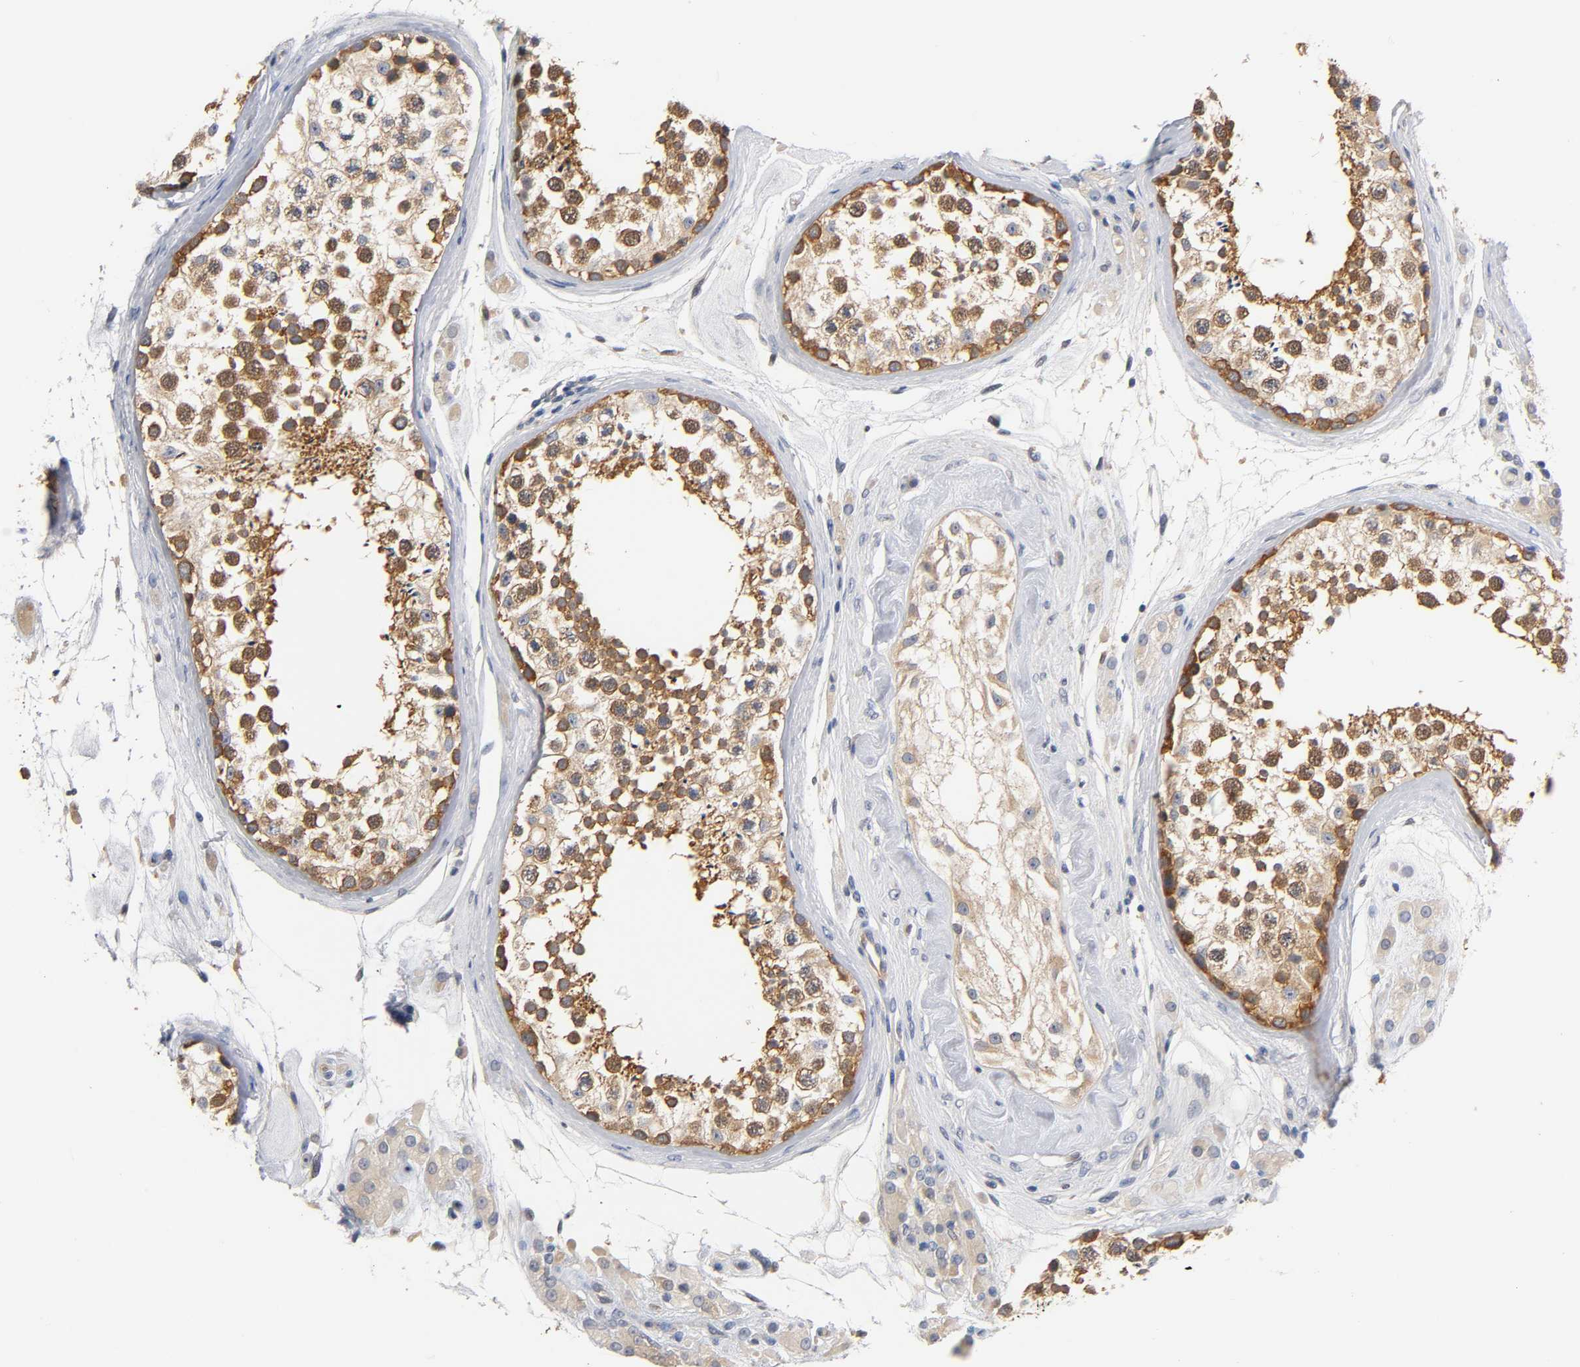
{"staining": {"intensity": "moderate", "quantity": ">75%", "location": "cytoplasmic/membranous"}, "tissue": "testis", "cell_type": "Cells in seminiferous ducts", "image_type": "normal", "snomed": [{"axis": "morphology", "description": "Normal tissue, NOS"}, {"axis": "topography", "description": "Testis"}], "caption": "Immunohistochemical staining of benign testis displays >75% levels of moderate cytoplasmic/membranous protein staining in about >75% of cells in seminiferous ducts.", "gene": "FYN", "patient": {"sex": "male", "age": 46}}